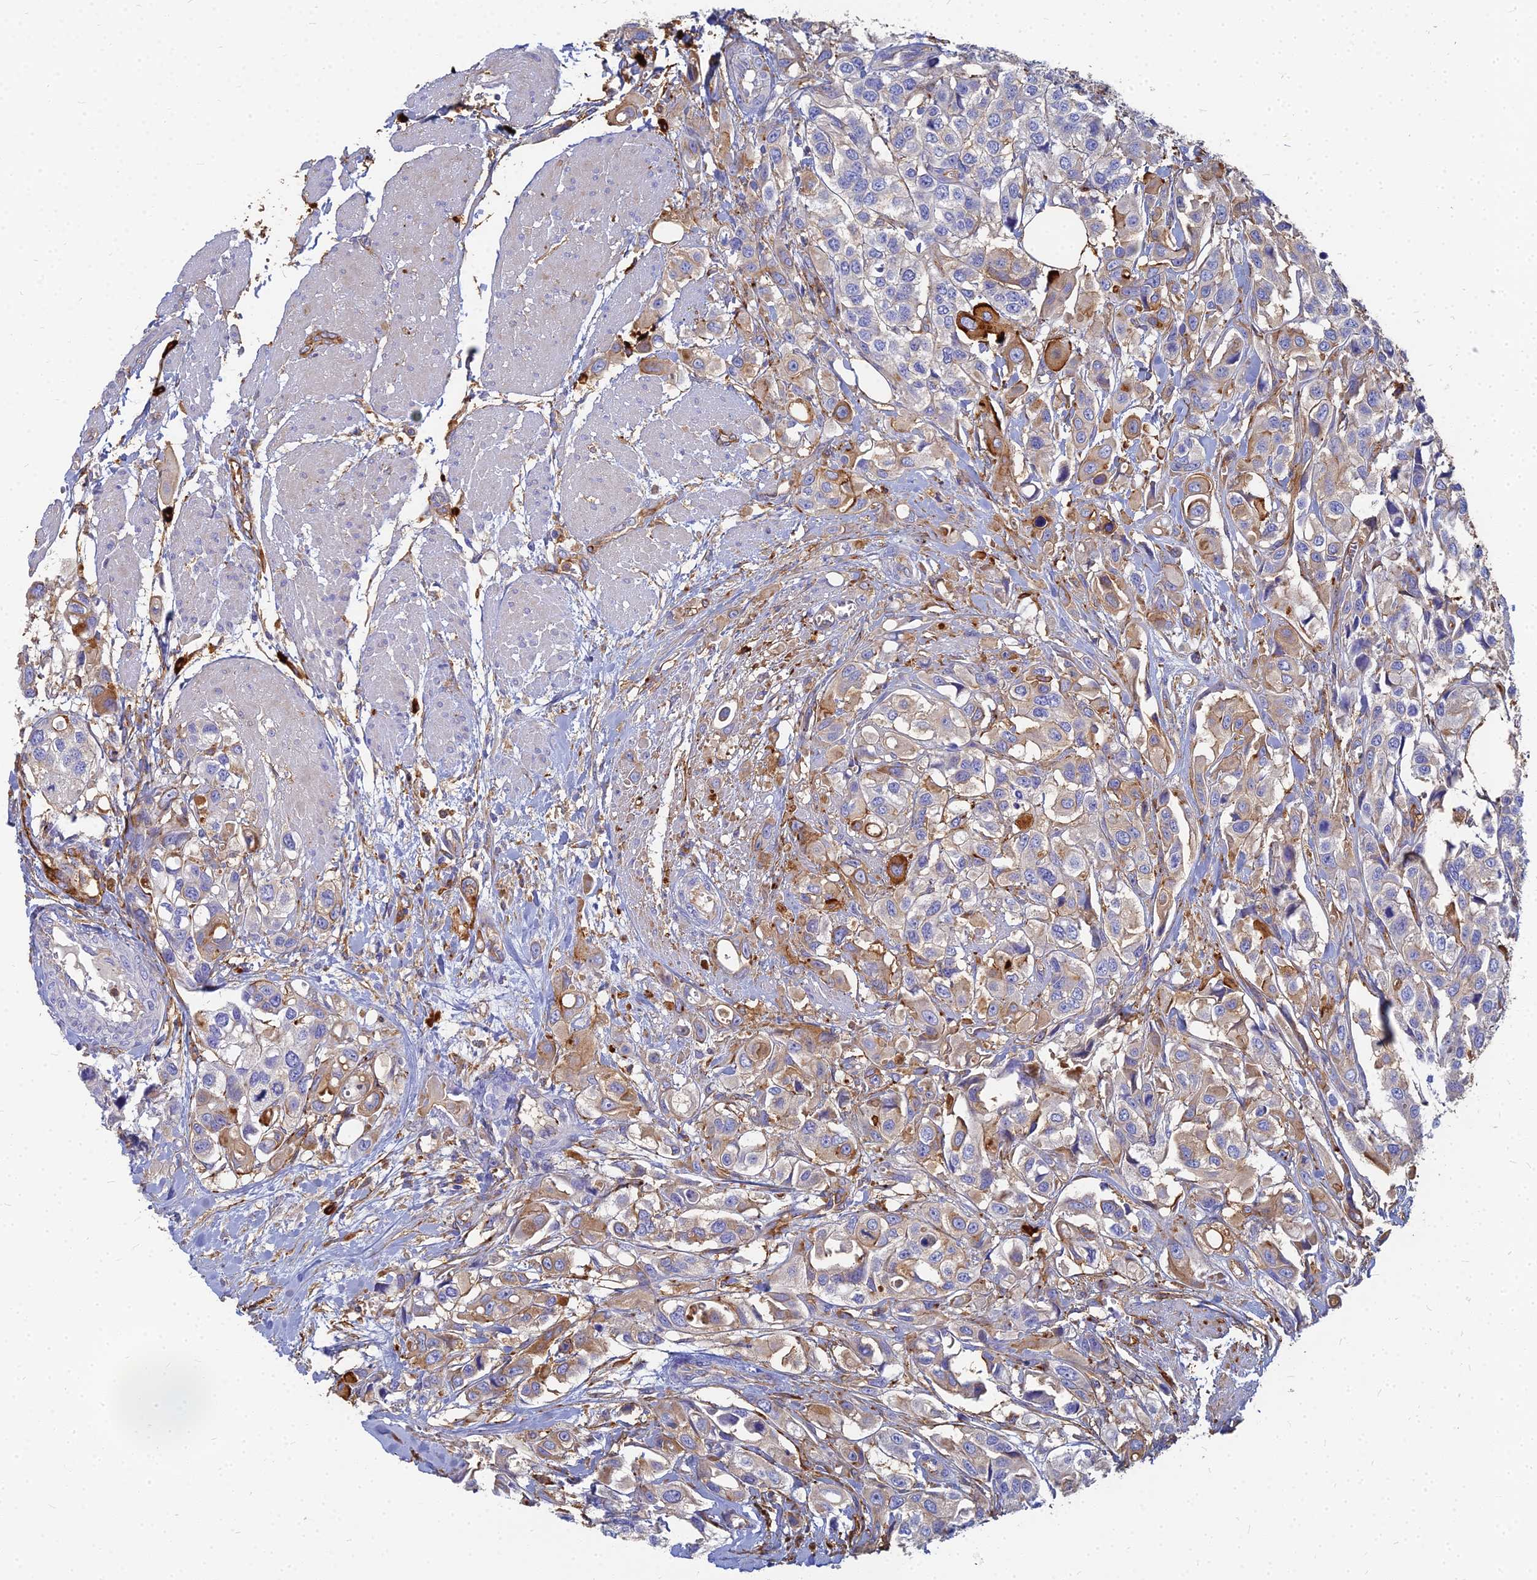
{"staining": {"intensity": "moderate", "quantity": "25%-75%", "location": "cytoplasmic/membranous"}, "tissue": "urothelial cancer", "cell_type": "Tumor cells", "image_type": "cancer", "snomed": [{"axis": "morphology", "description": "Urothelial carcinoma, High grade"}, {"axis": "topography", "description": "Urinary bladder"}], "caption": "The photomicrograph reveals staining of urothelial cancer, revealing moderate cytoplasmic/membranous protein staining (brown color) within tumor cells.", "gene": "VAT1", "patient": {"sex": "male", "age": 67}}